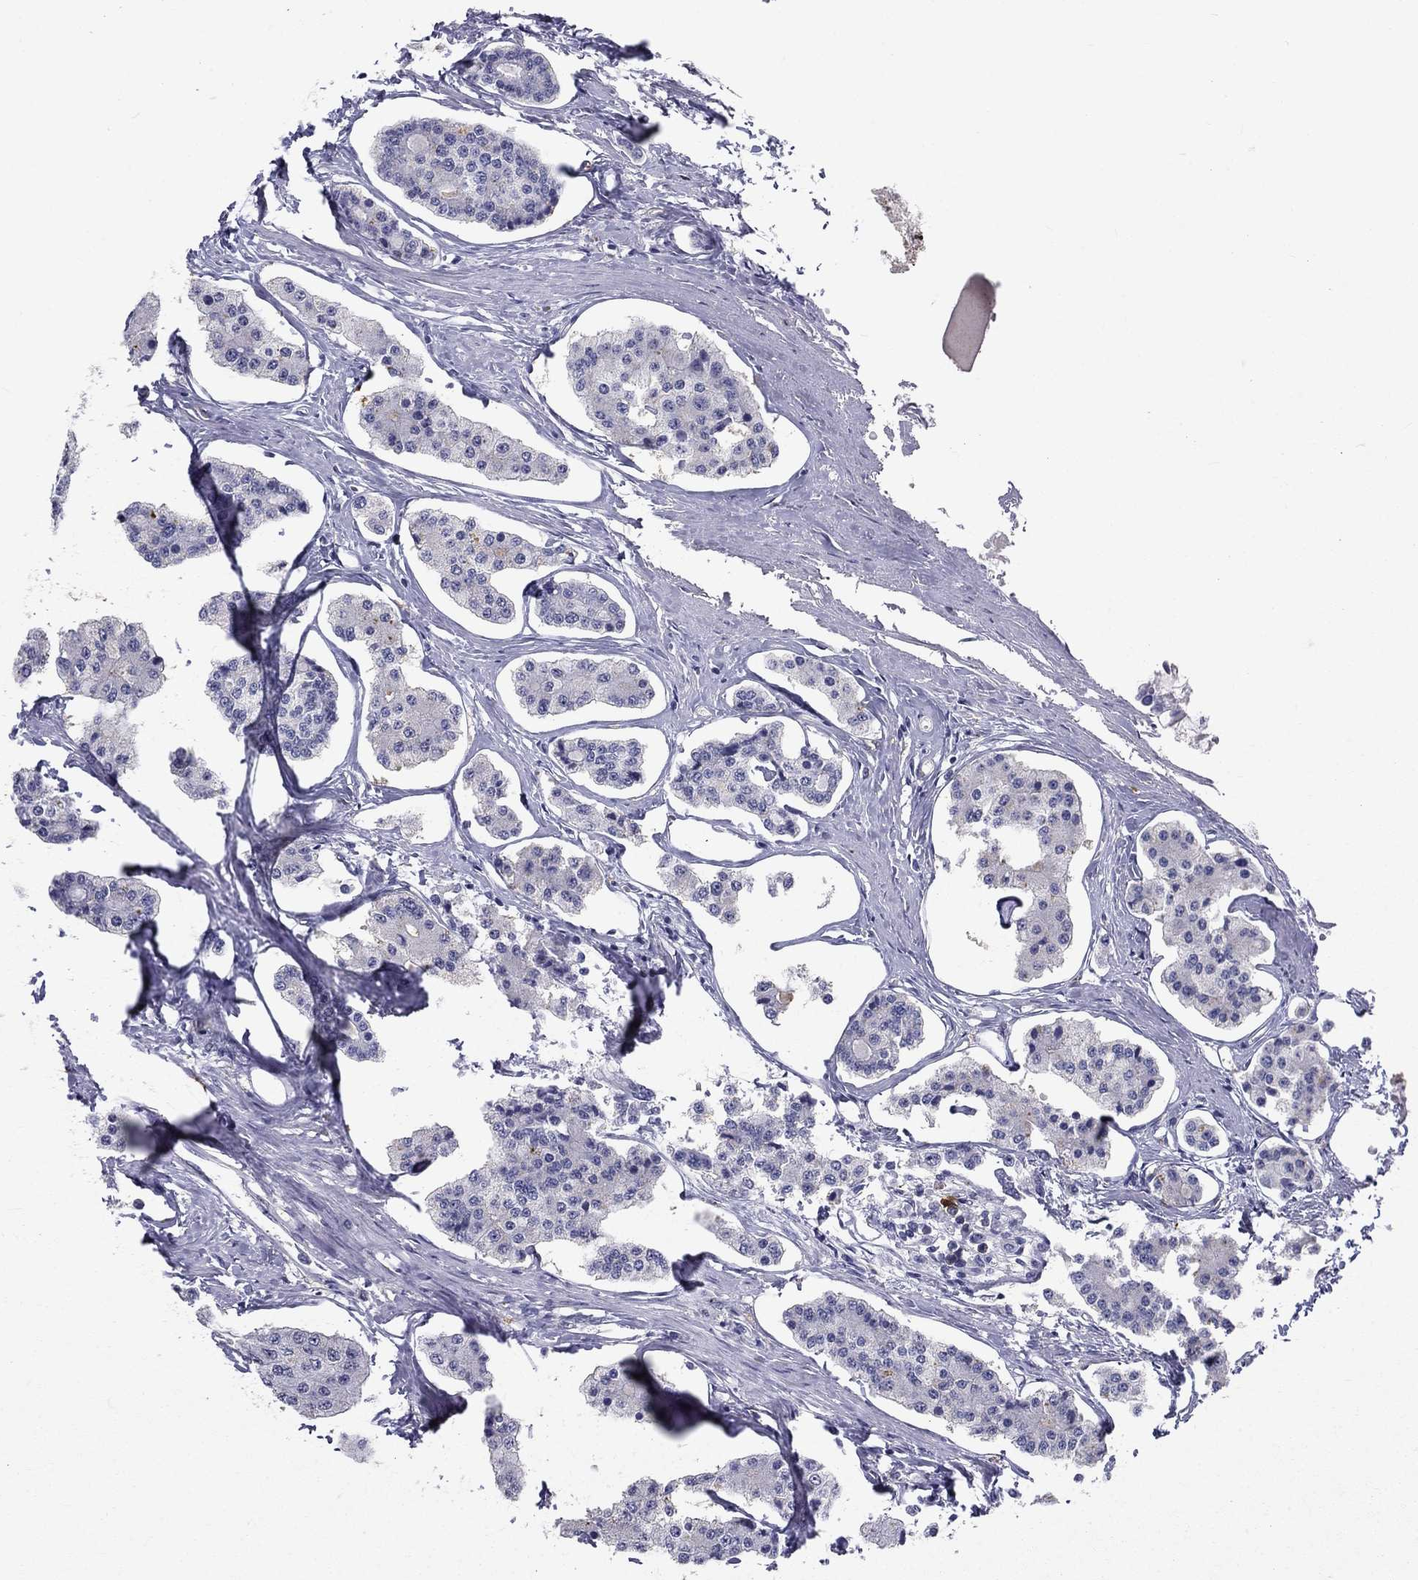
{"staining": {"intensity": "negative", "quantity": "none", "location": "none"}, "tissue": "carcinoid", "cell_type": "Tumor cells", "image_type": "cancer", "snomed": [{"axis": "morphology", "description": "Carcinoid, malignant, NOS"}, {"axis": "topography", "description": "Small intestine"}], "caption": "Carcinoid was stained to show a protein in brown. There is no significant positivity in tumor cells.", "gene": "IGSF8", "patient": {"sex": "female", "age": 65}}